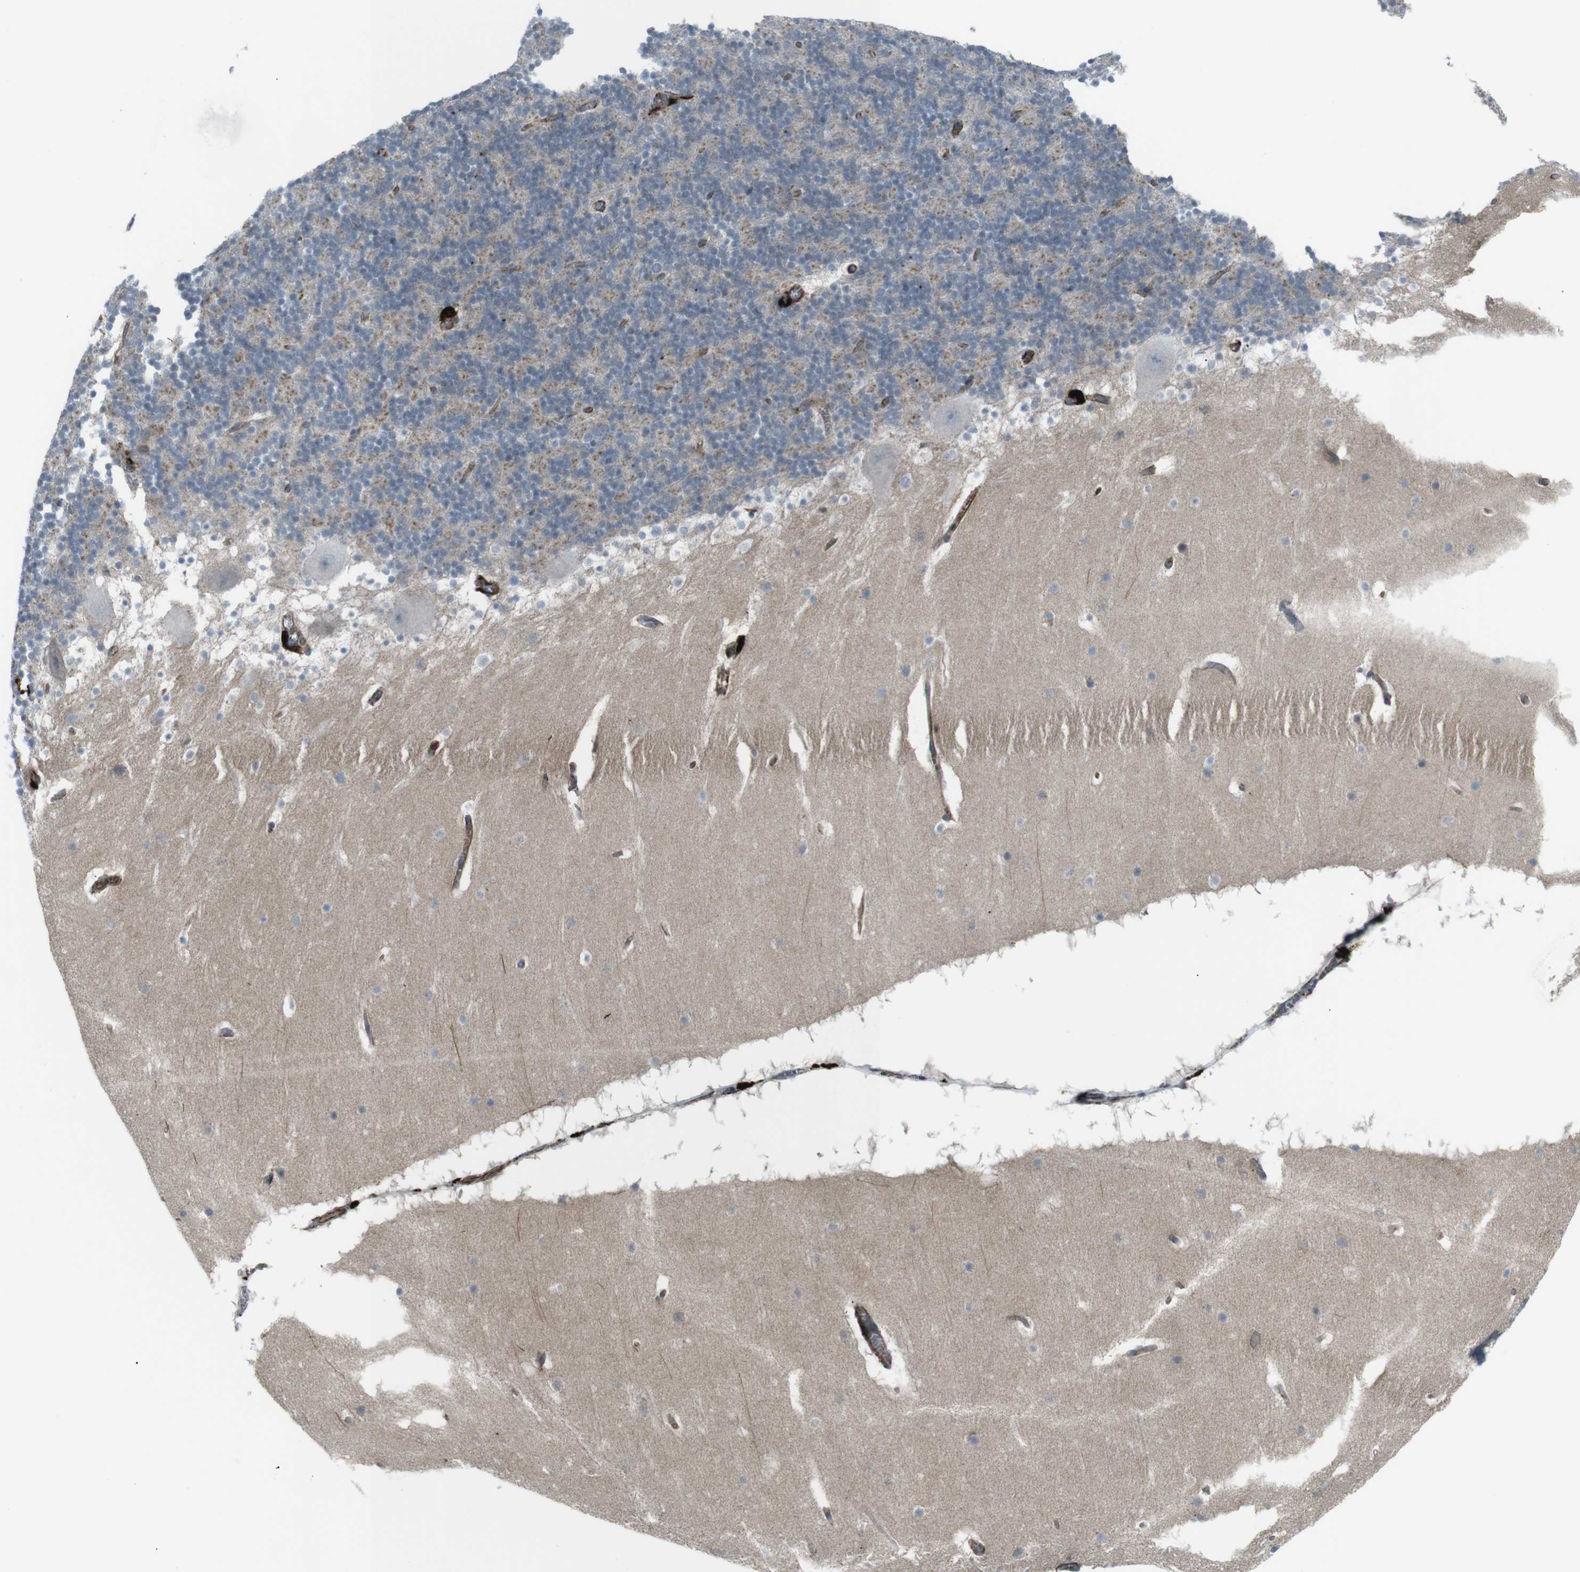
{"staining": {"intensity": "moderate", "quantity": "<25%", "location": "cytoplasmic/membranous"}, "tissue": "cerebellum", "cell_type": "Cells in granular layer", "image_type": "normal", "snomed": [{"axis": "morphology", "description": "Normal tissue, NOS"}, {"axis": "topography", "description": "Cerebellum"}], "caption": "Immunohistochemistry (IHC) histopathology image of unremarkable cerebellum: cerebellum stained using immunohistochemistry shows low levels of moderate protein expression localized specifically in the cytoplasmic/membranous of cells in granular layer, appearing as a cytoplasmic/membranous brown color.", "gene": "TMEM141", "patient": {"sex": "male", "age": 45}}